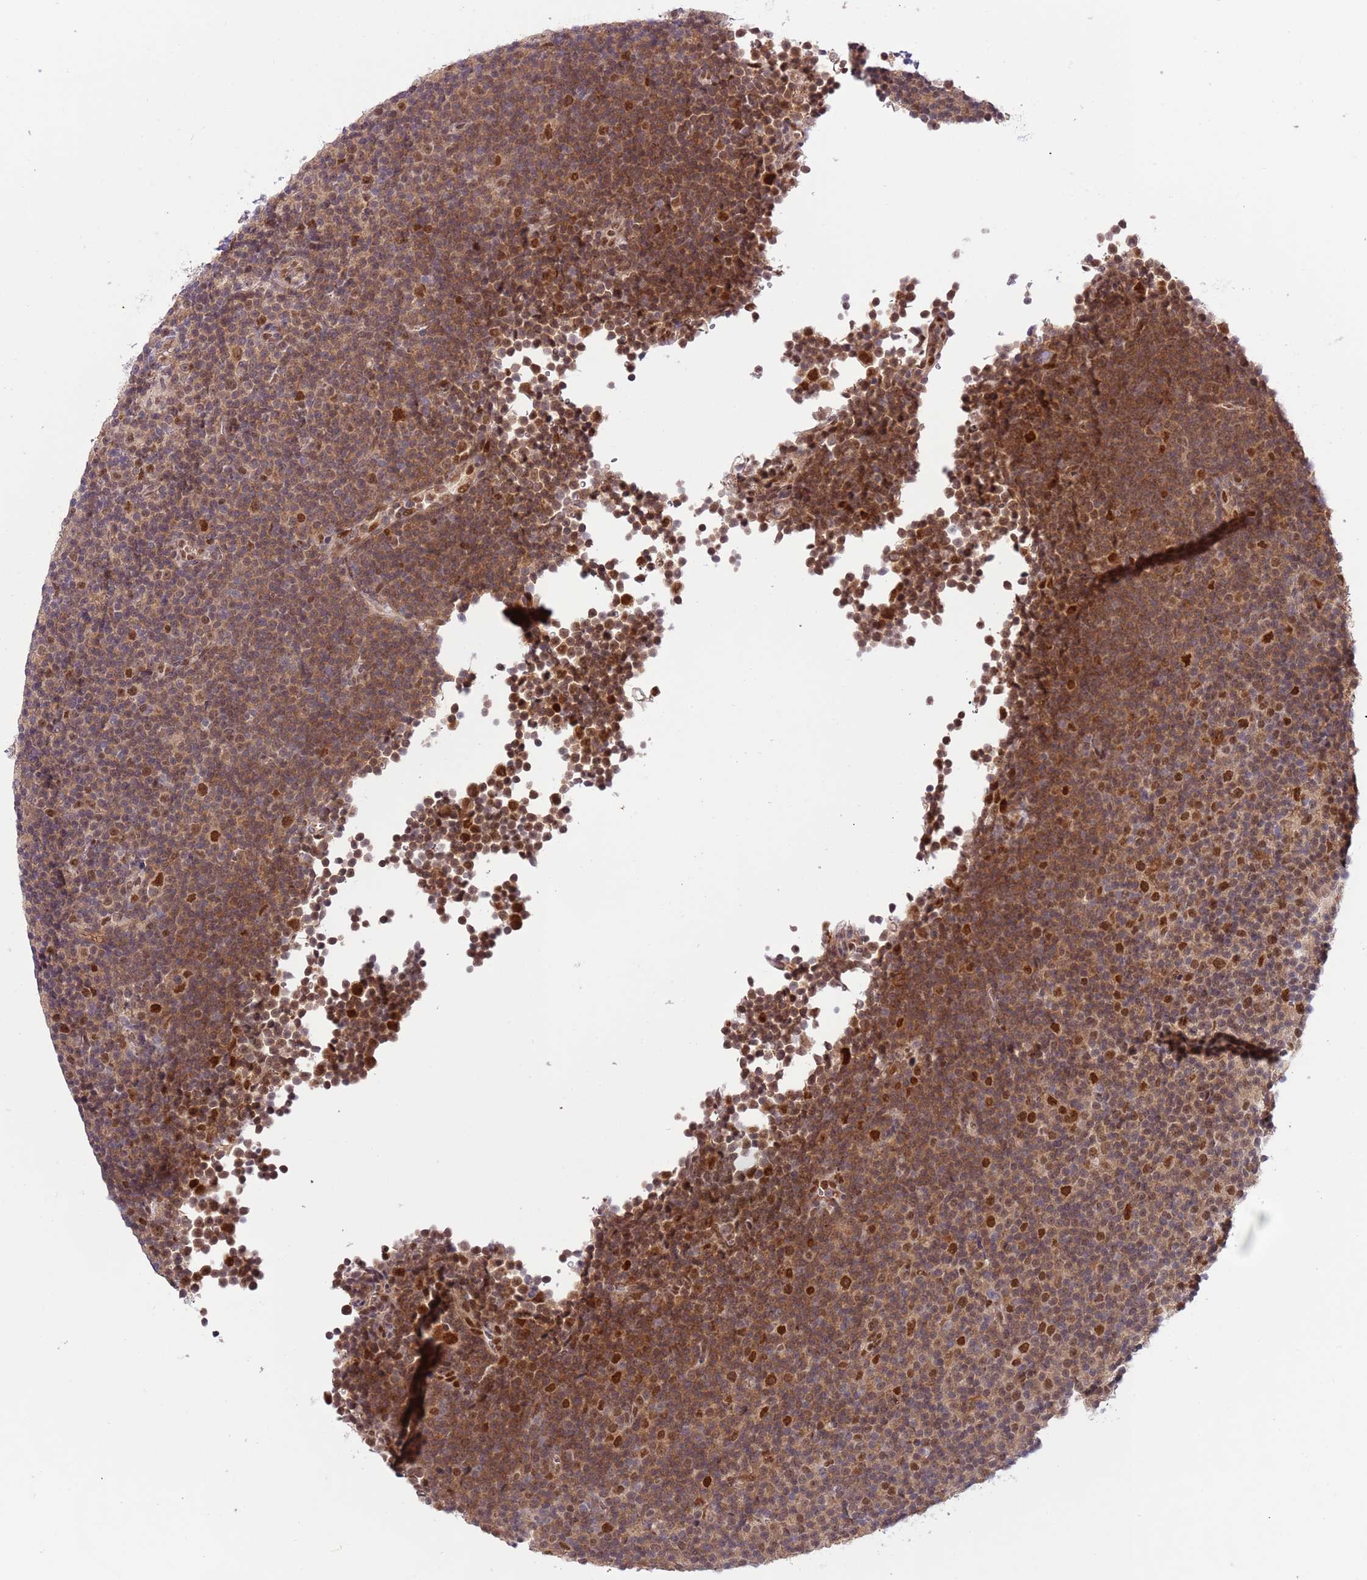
{"staining": {"intensity": "moderate", "quantity": ">75%", "location": "cytoplasmic/membranous,nuclear"}, "tissue": "lymphoma", "cell_type": "Tumor cells", "image_type": "cancer", "snomed": [{"axis": "morphology", "description": "Malignant lymphoma, non-Hodgkin's type, Low grade"}, {"axis": "topography", "description": "Lymph node"}], "caption": "IHC histopathology image of neoplastic tissue: human lymphoma stained using immunohistochemistry displays medium levels of moderate protein expression localized specifically in the cytoplasmic/membranous and nuclear of tumor cells, appearing as a cytoplasmic/membranous and nuclear brown color.", "gene": "CHD1", "patient": {"sex": "female", "age": 67}}